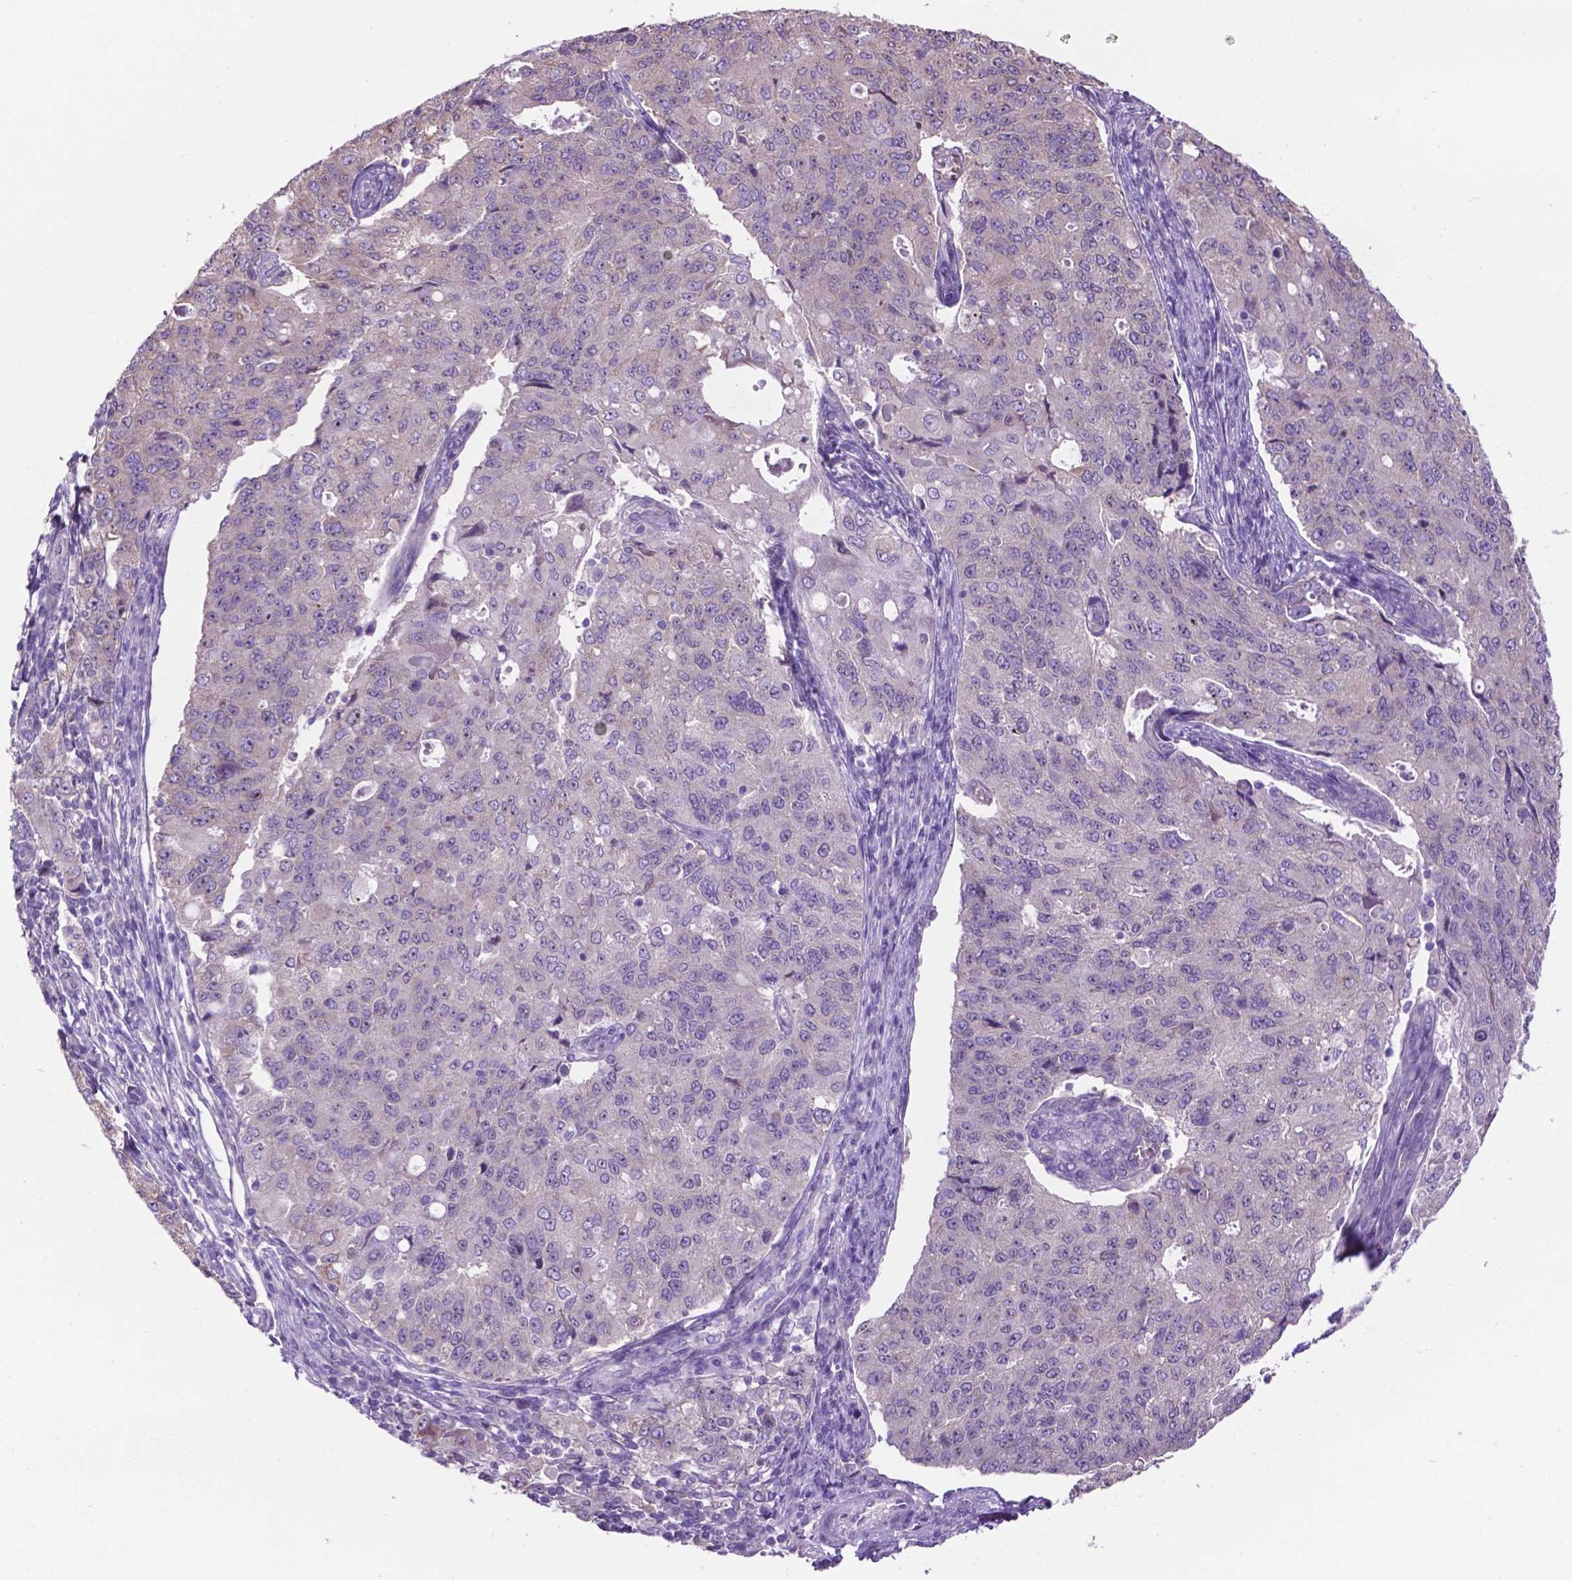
{"staining": {"intensity": "negative", "quantity": "none", "location": "none"}, "tissue": "endometrial cancer", "cell_type": "Tumor cells", "image_type": "cancer", "snomed": [{"axis": "morphology", "description": "Adenocarcinoma, NOS"}, {"axis": "topography", "description": "Endometrium"}], "caption": "There is no significant expression in tumor cells of endometrial cancer (adenocarcinoma).", "gene": "SPDYA", "patient": {"sex": "female", "age": 43}}